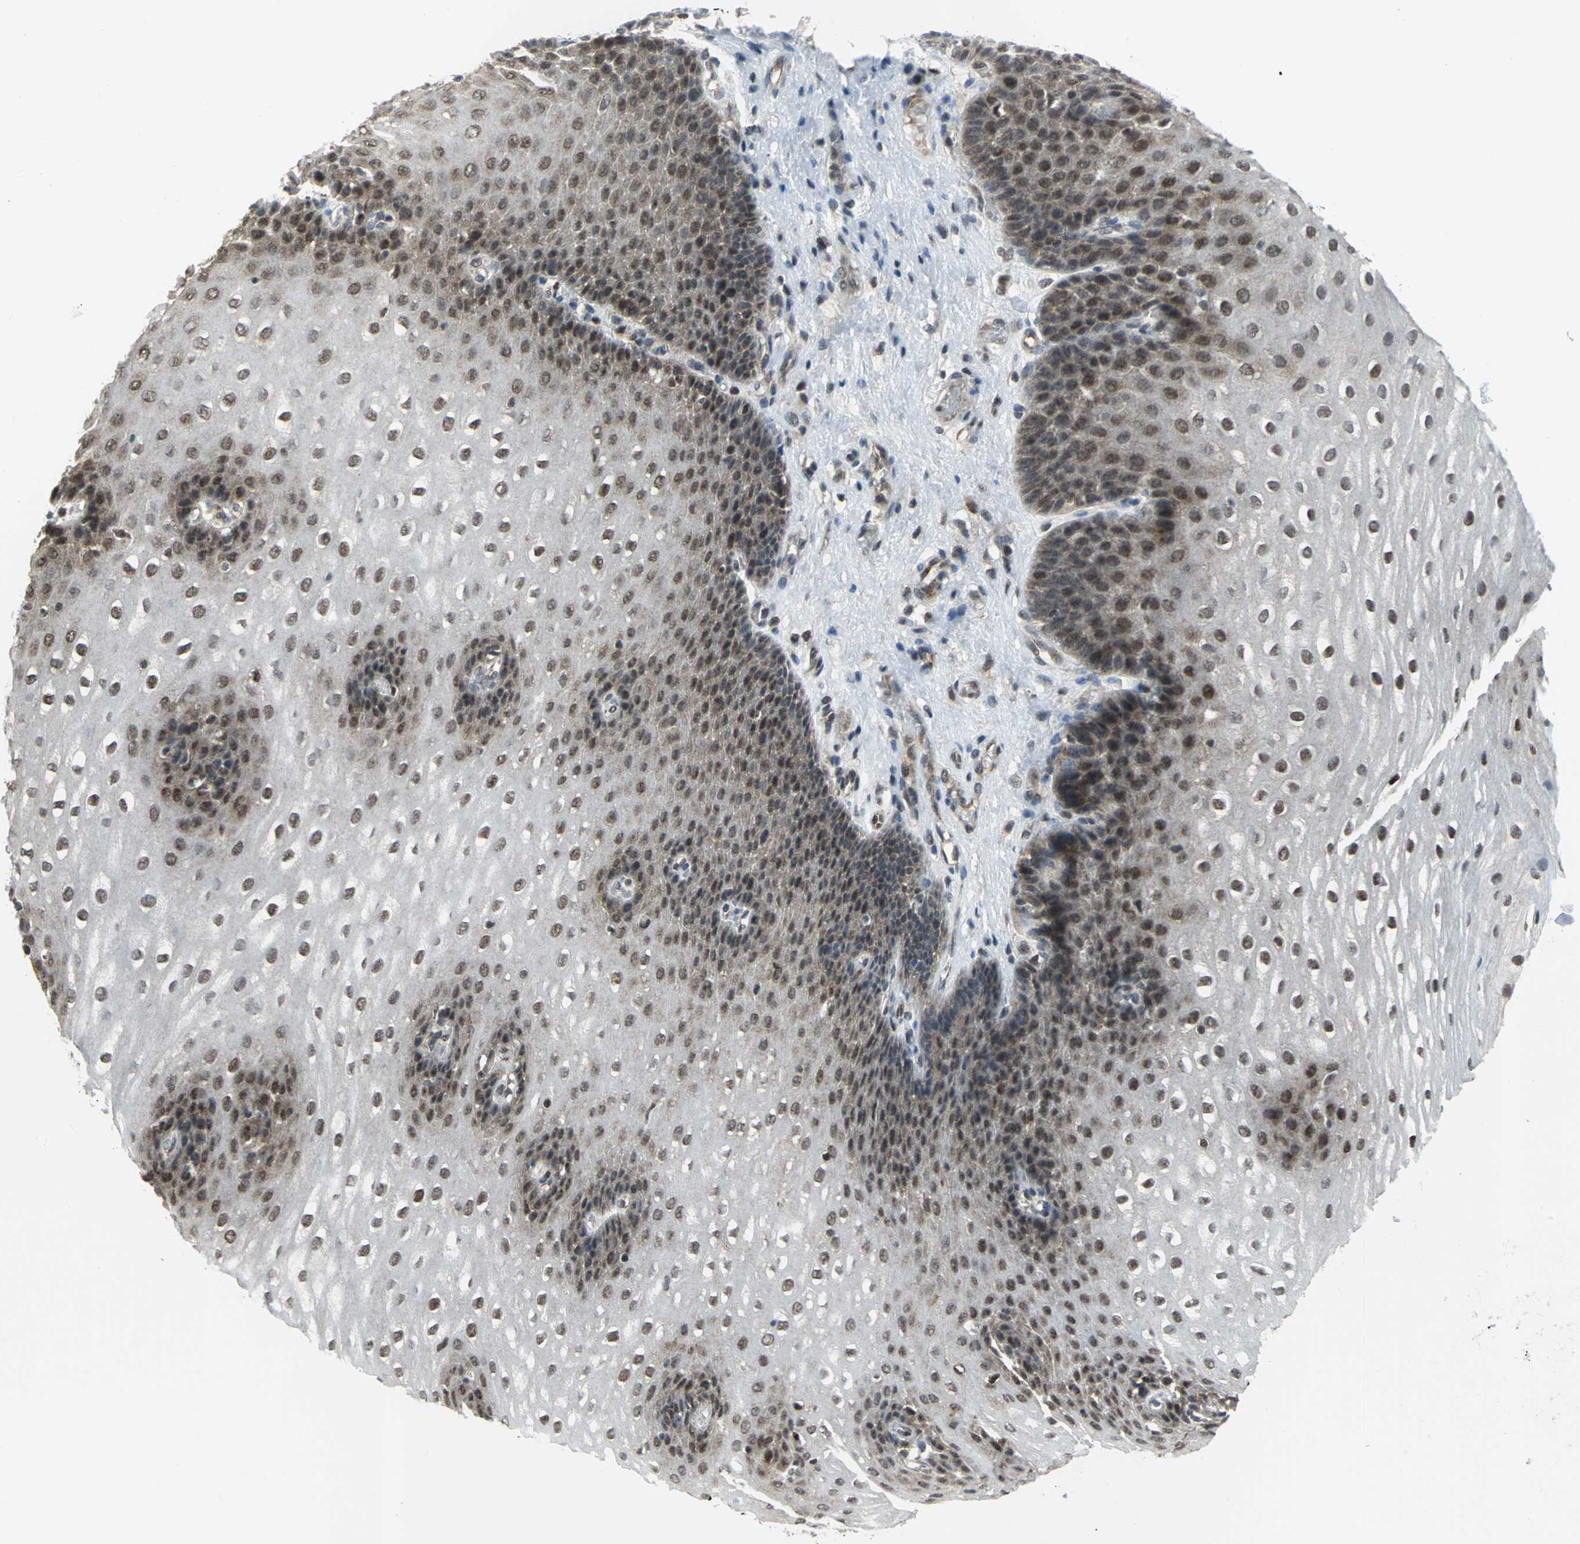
{"staining": {"intensity": "moderate", "quantity": ">75%", "location": "nuclear"}, "tissue": "esophagus", "cell_type": "Squamous epithelial cells", "image_type": "normal", "snomed": [{"axis": "morphology", "description": "Normal tissue, NOS"}, {"axis": "topography", "description": "Esophagus"}], "caption": "High-power microscopy captured an immunohistochemistry histopathology image of unremarkable esophagus, revealing moderate nuclear staining in approximately >75% of squamous epithelial cells. Nuclei are stained in blue.", "gene": "PSMA4", "patient": {"sex": "male", "age": 48}}